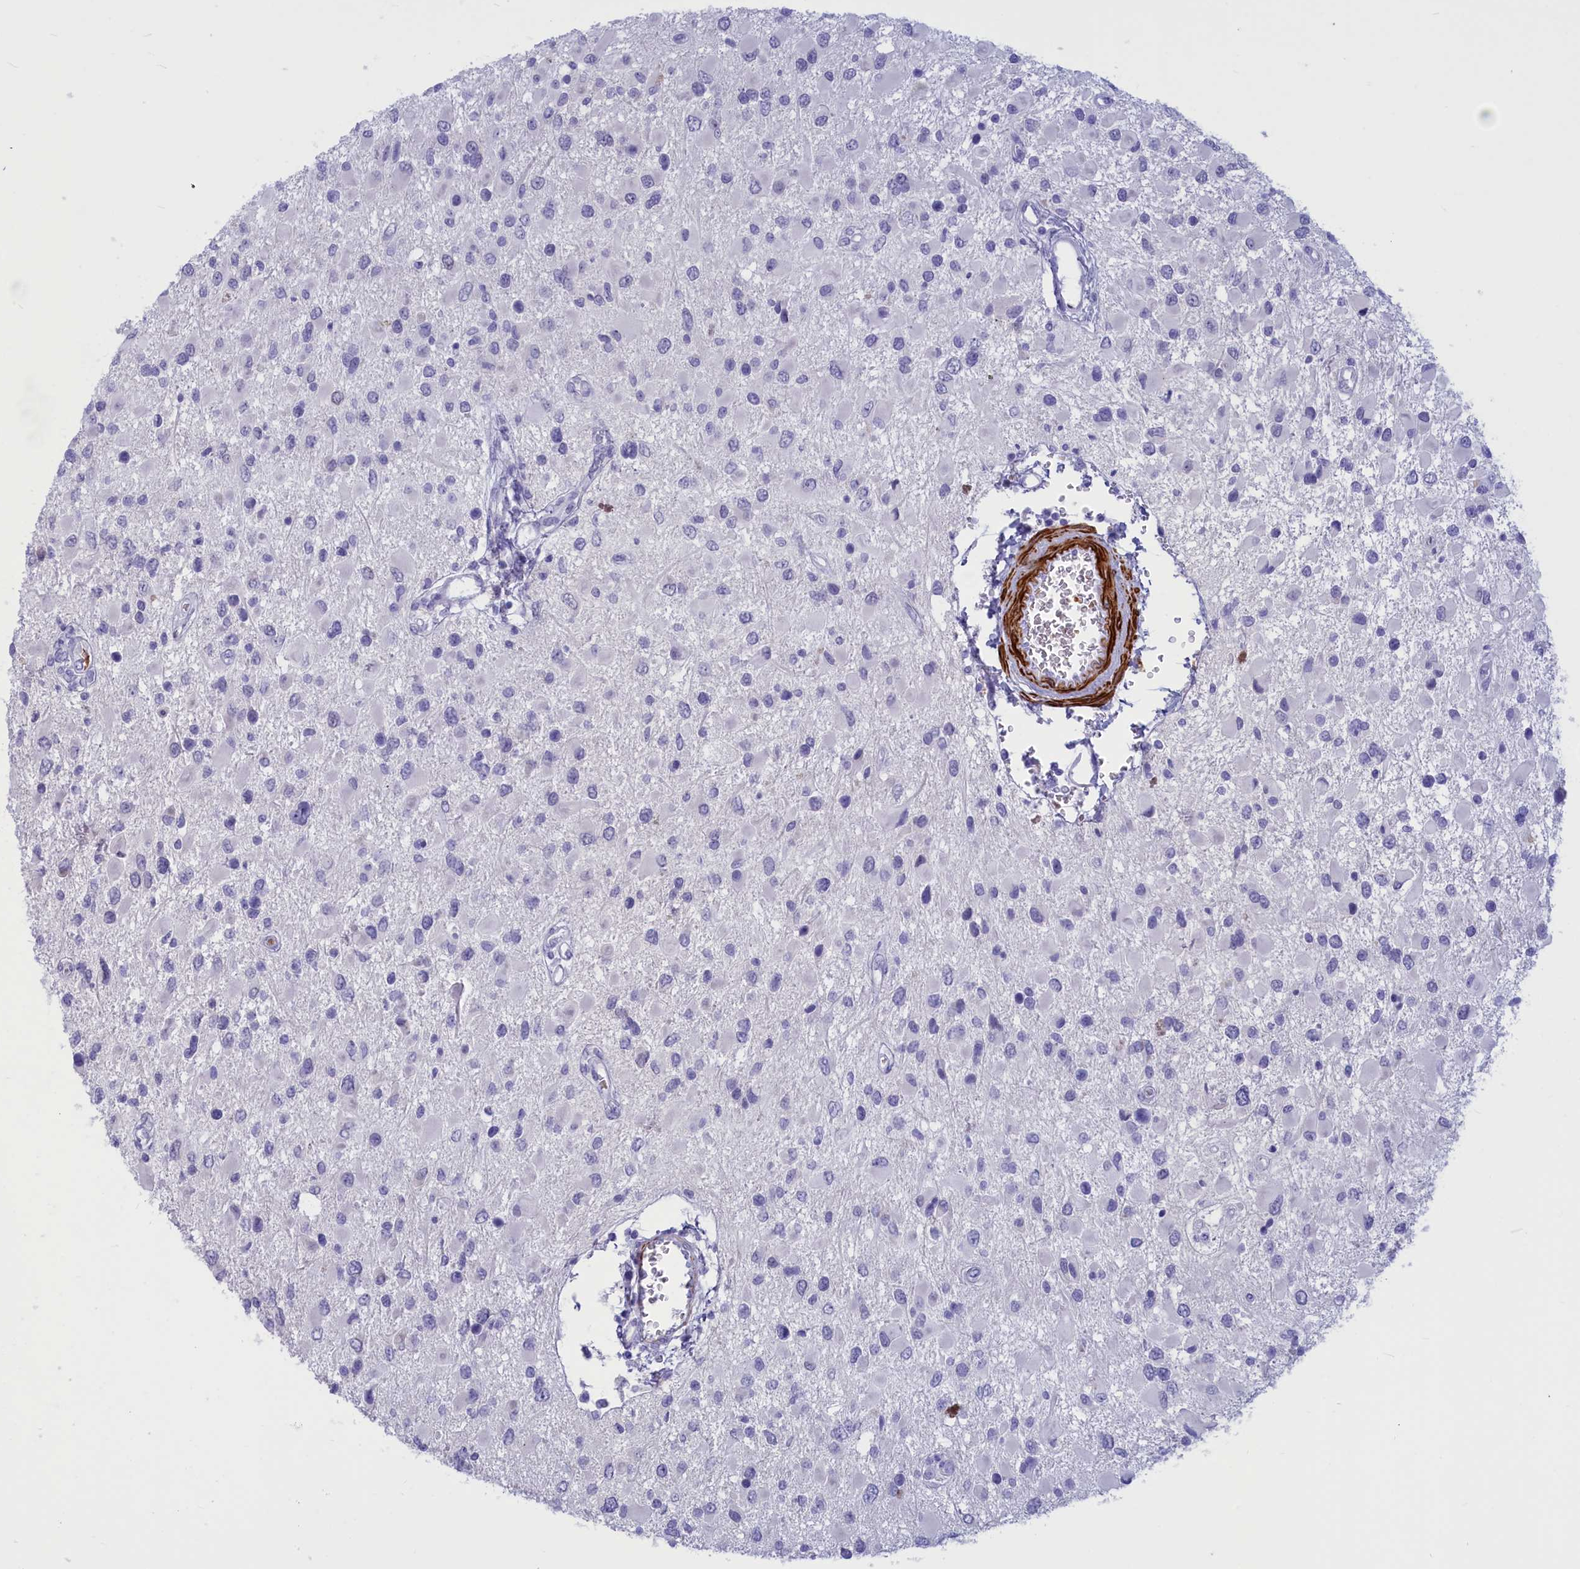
{"staining": {"intensity": "negative", "quantity": "none", "location": "none"}, "tissue": "glioma", "cell_type": "Tumor cells", "image_type": "cancer", "snomed": [{"axis": "morphology", "description": "Glioma, malignant, High grade"}, {"axis": "topography", "description": "Brain"}], "caption": "Human high-grade glioma (malignant) stained for a protein using immunohistochemistry (IHC) displays no staining in tumor cells.", "gene": "GAPDHS", "patient": {"sex": "male", "age": 53}}